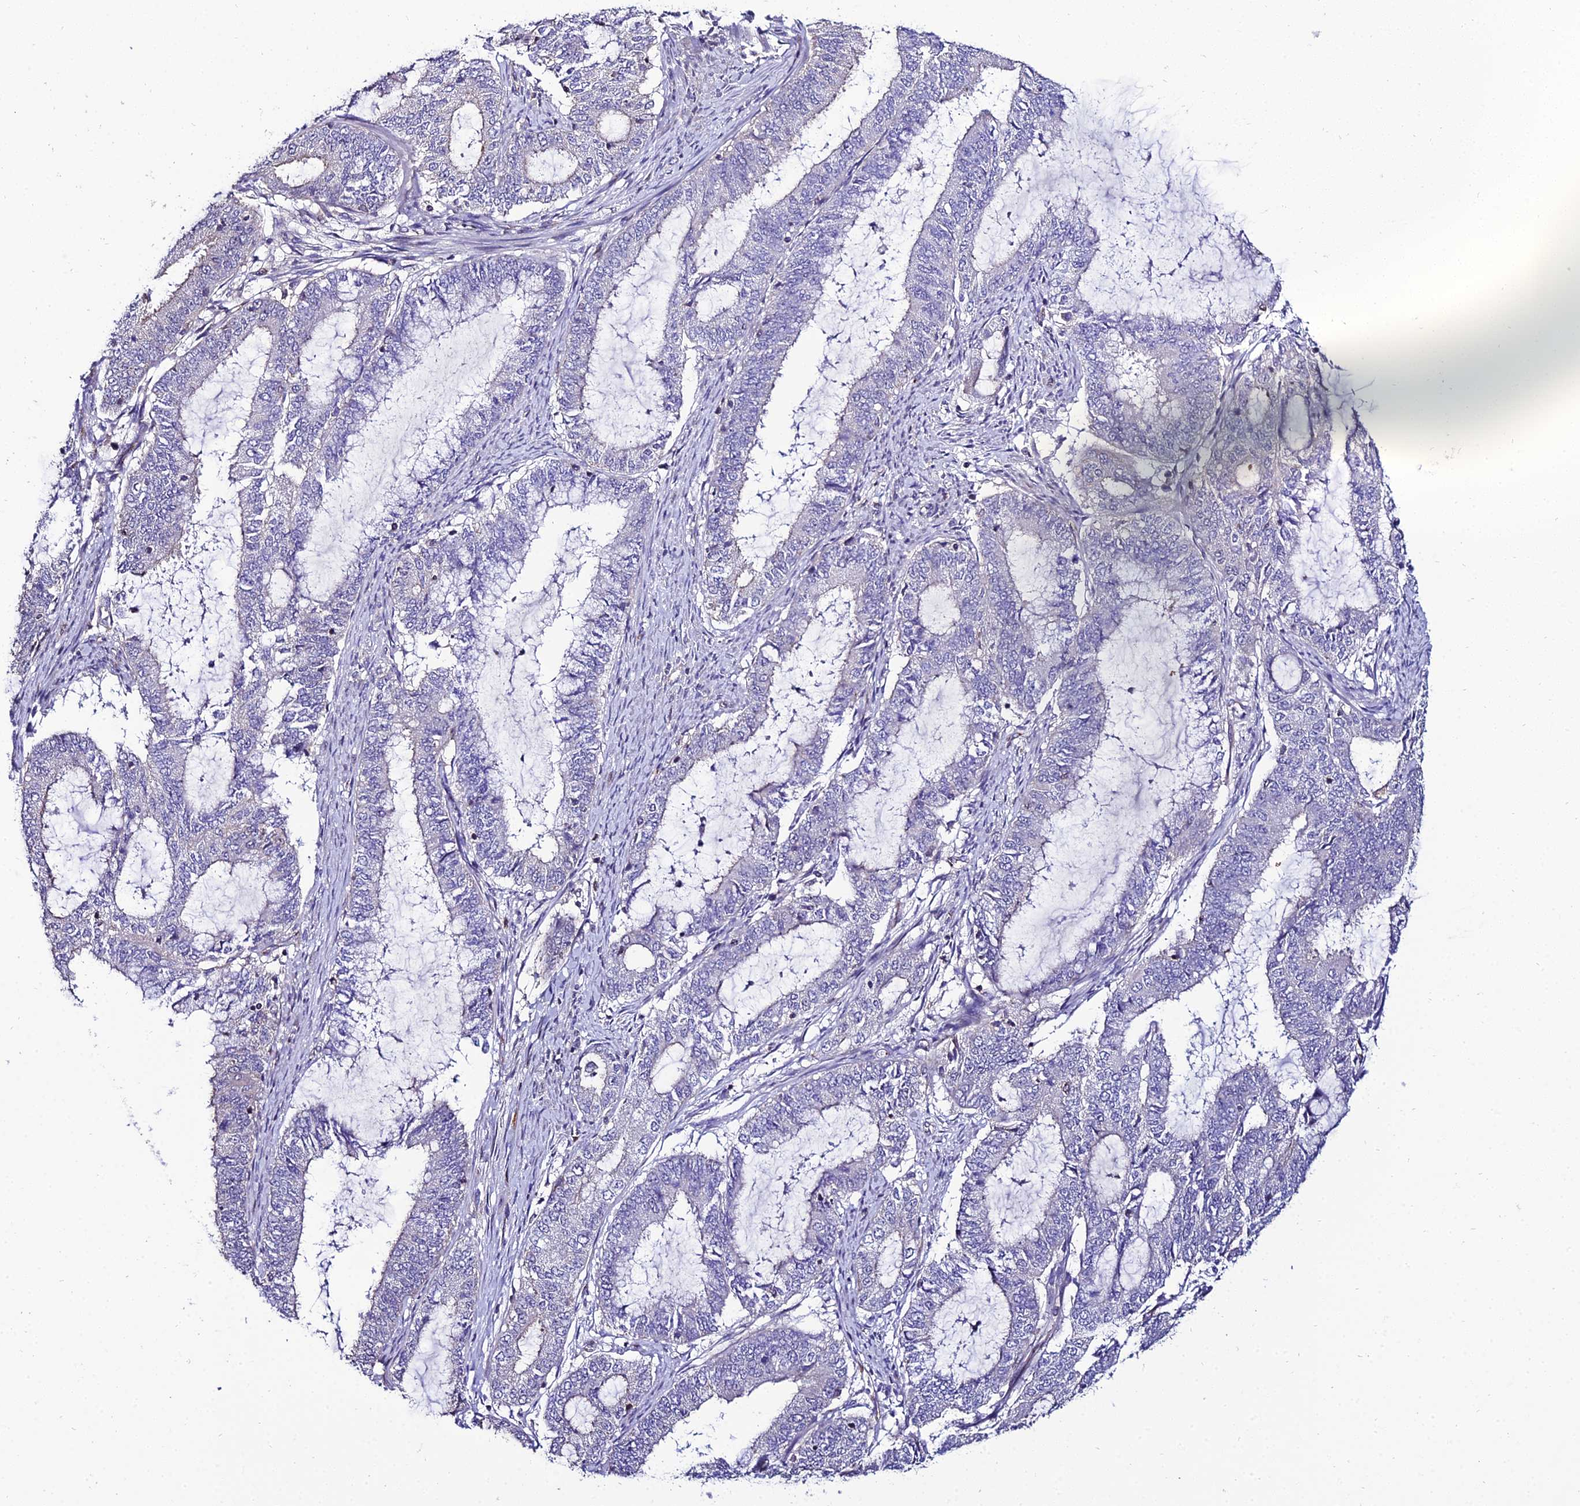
{"staining": {"intensity": "negative", "quantity": "none", "location": "none"}, "tissue": "endometrial cancer", "cell_type": "Tumor cells", "image_type": "cancer", "snomed": [{"axis": "morphology", "description": "Adenocarcinoma, NOS"}, {"axis": "topography", "description": "Endometrium"}], "caption": "This photomicrograph is of endometrial cancer stained with immunohistochemistry to label a protein in brown with the nuclei are counter-stained blue. There is no positivity in tumor cells. The staining was performed using DAB (3,3'-diaminobenzidine) to visualize the protein expression in brown, while the nuclei were stained in blue with hematoxylin (Magnification: 20x).", "gene": "SHQ1", "patient": {"sex": "female", "age": 51}}